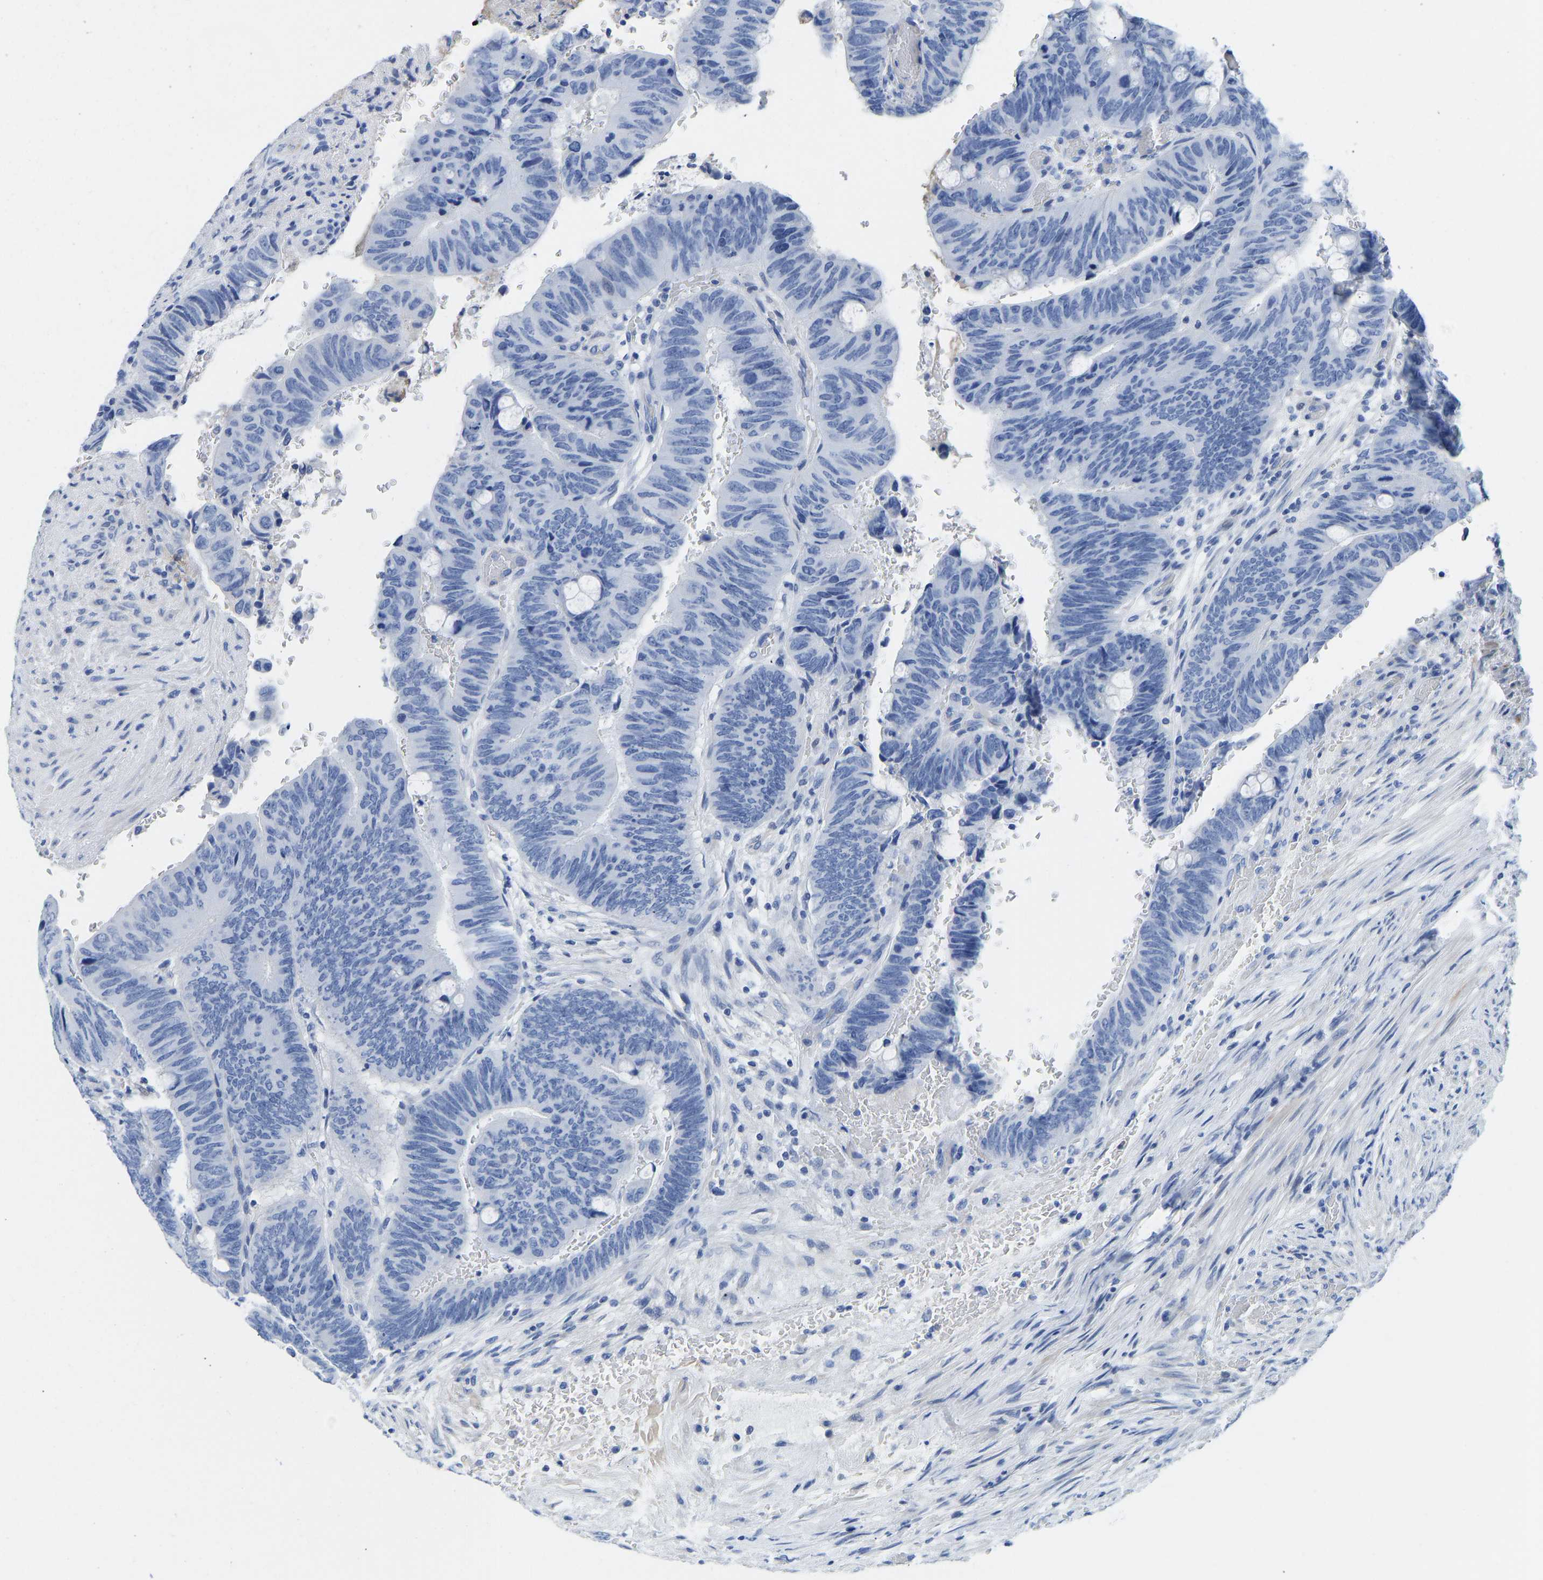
{"staining": {"intensity": "negative", "quantity": "none", "location": "none"}, "tissue": "colorectal cancer", "cell_type": "Tumor cells", "image_type": "cancer", "snomed": [{"axis": "morphology", "description": "Normal tissue, NOS"}, {"axis": "morphology", "description": "Adenocarcinoma, NOS"}, {"axis": "topography", "description": "Rectum"}], "caption": "Immunohistochemical staining of adenocarcinoma (colorectal) displays no significant staining in tumor cells.", "gene": "NKAIN3", "patient": {"sex": "male", "age": 92}}